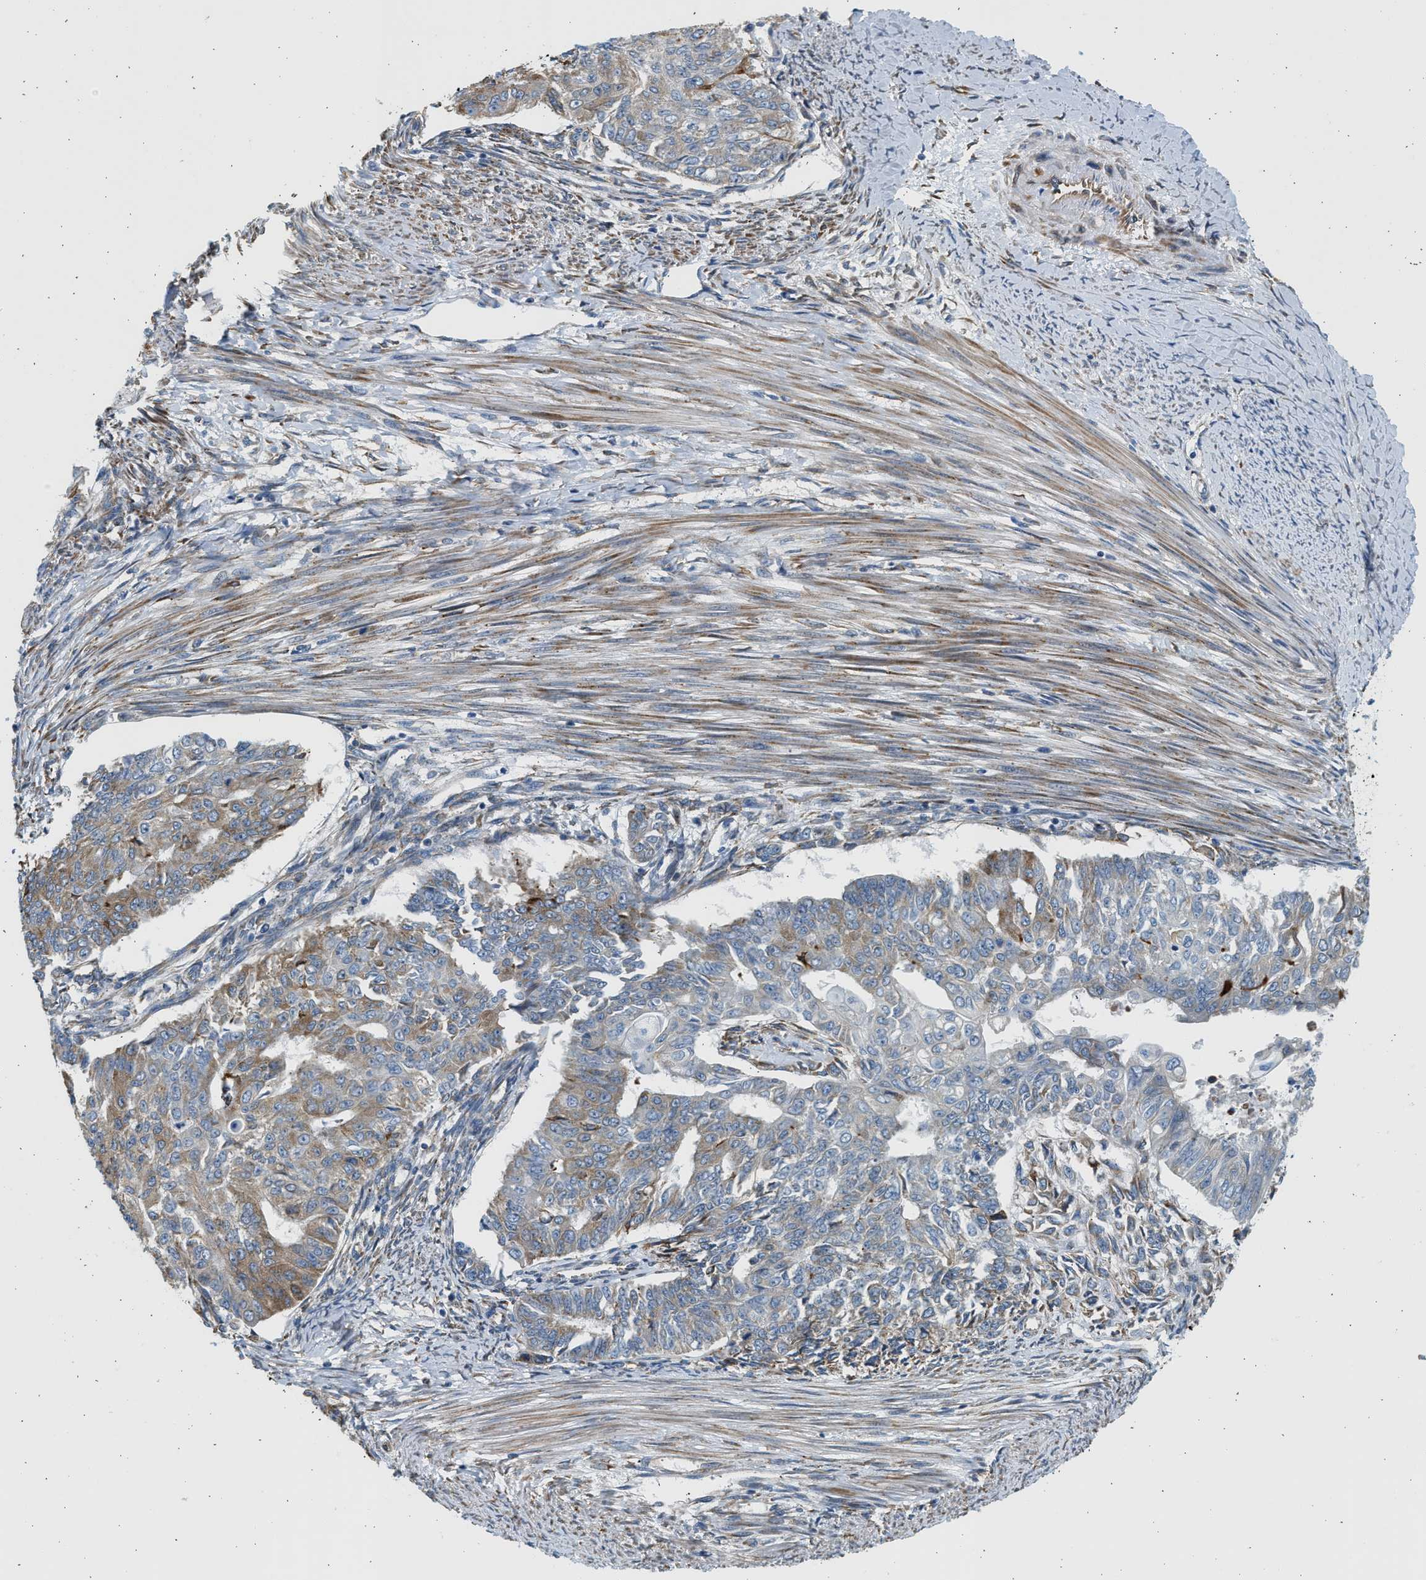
{"staining": {"intensity": "weak", "quantity": "25%-75%", "location": "cytoplasmic/membranous"}, "tissue": "endometrial cancer", "cell_type": "Tumor cells", "image_type": "cancer", "snomed": [{"axis": "morphology", "description": "Adenocarcinoma, NOS"}, {"axis": "topography", "description": "Endometrium"}], "caption": "Immunohistochemical staining of adenocarcinoma (endometrial) displays low levels of weak cytoplasmic/membranous protein positivity in about 25%-75% of tumor cells.", "gene": "CNTN6", "patient": {"sex": "female", "age": 32}}